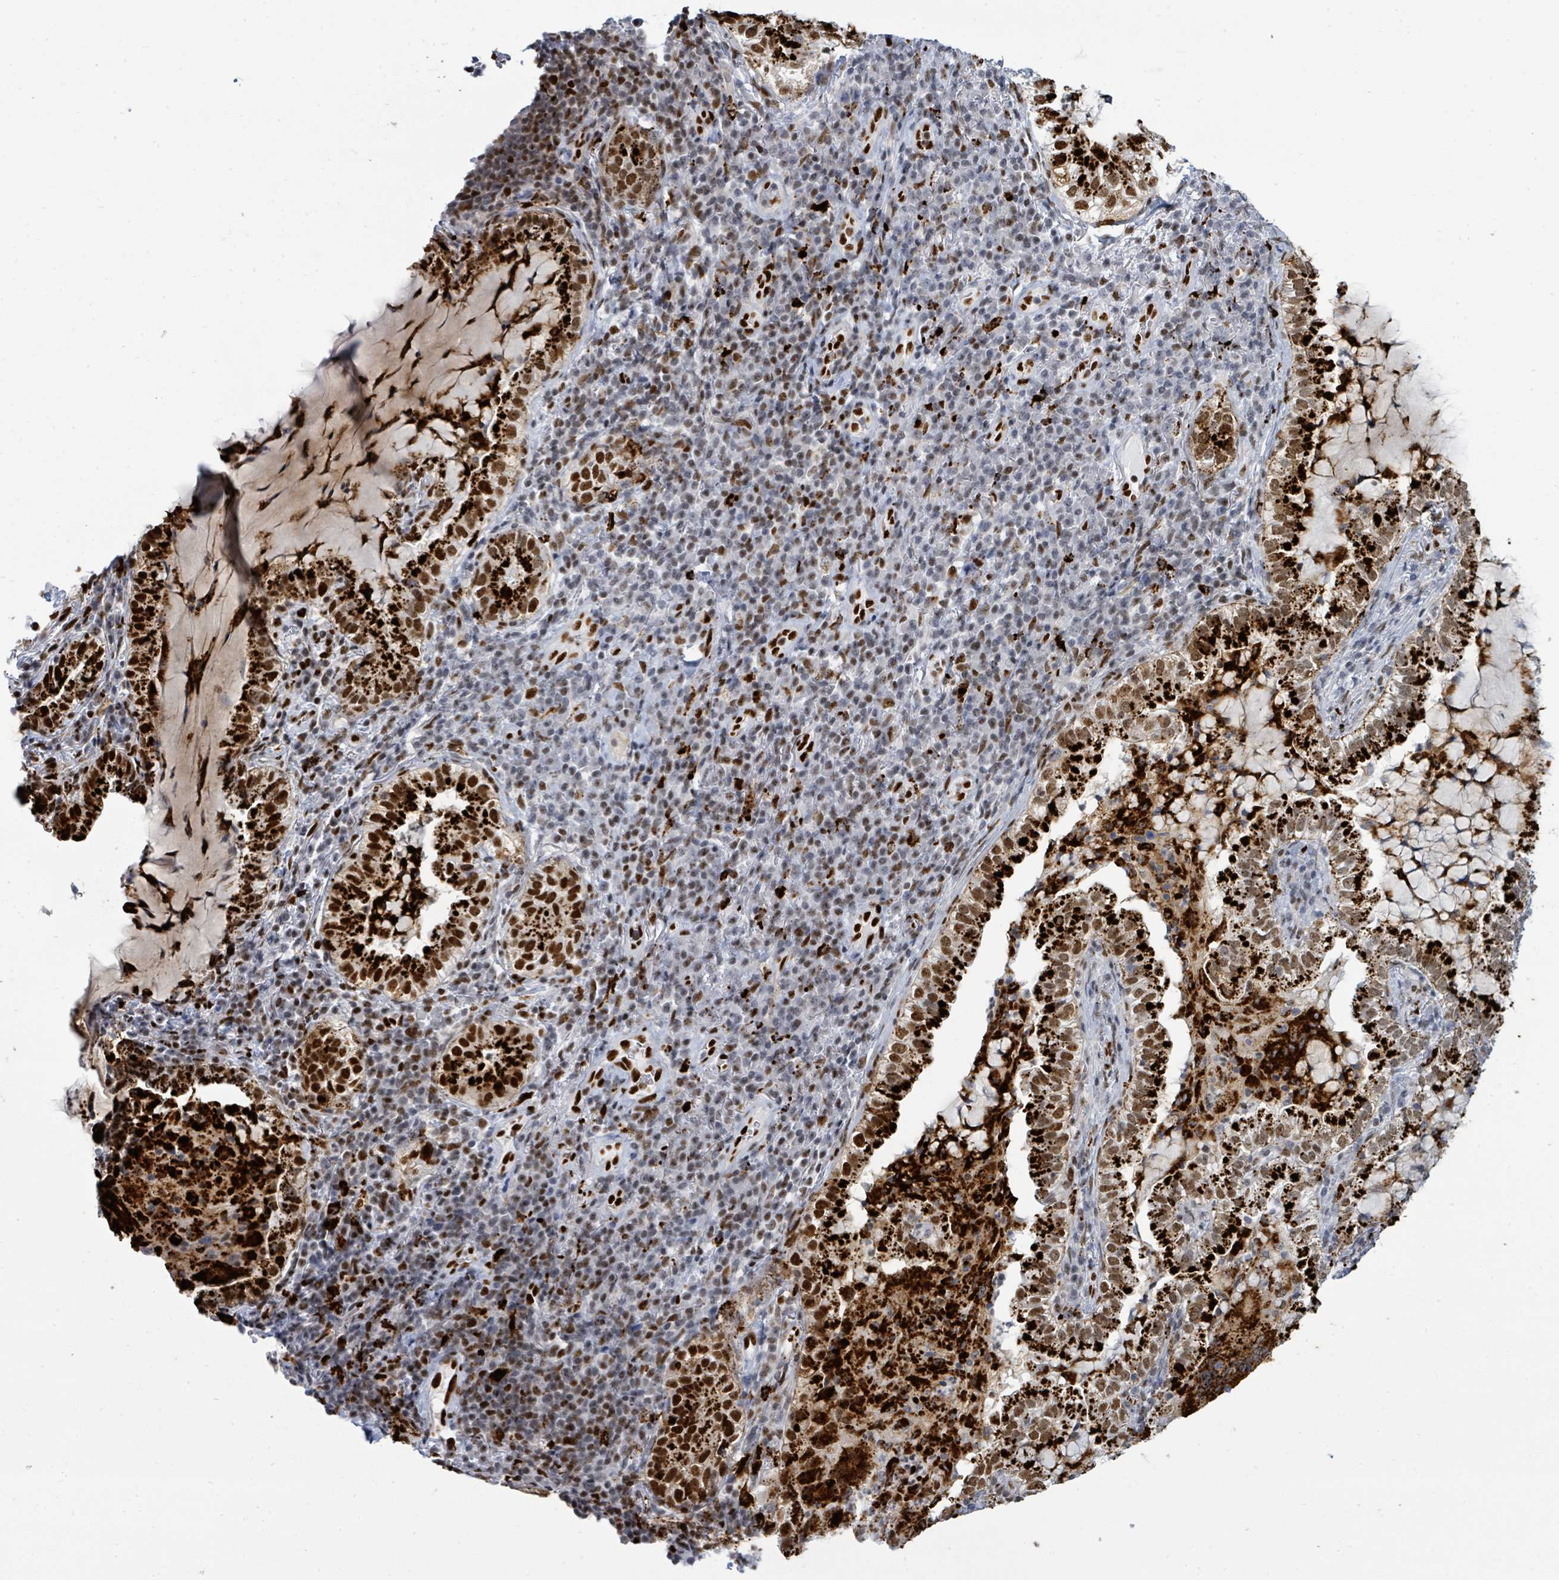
{"staining": {"intensity": "strong", "quantity": ">75%", "location": "cytoplasmic/membranous,nuclear"}, "tissue": "lung cancer", "cell_type": "Tumor cells", "image_type": "cancer", "snomed": [{"axis": "morphology", "description": "Adenocarcinoma, NOS"}, {"axis": "topography", "description": "Lung"}], "caption": "Human adenocarcinoma (lung) stained with a brown dye reveals strong cytoplasmic/membranous and nuclear positive expression in approximately >75% of tumor cells.", "gene": "SUMO4", "patient": {"sex": "female", "age": 73}}